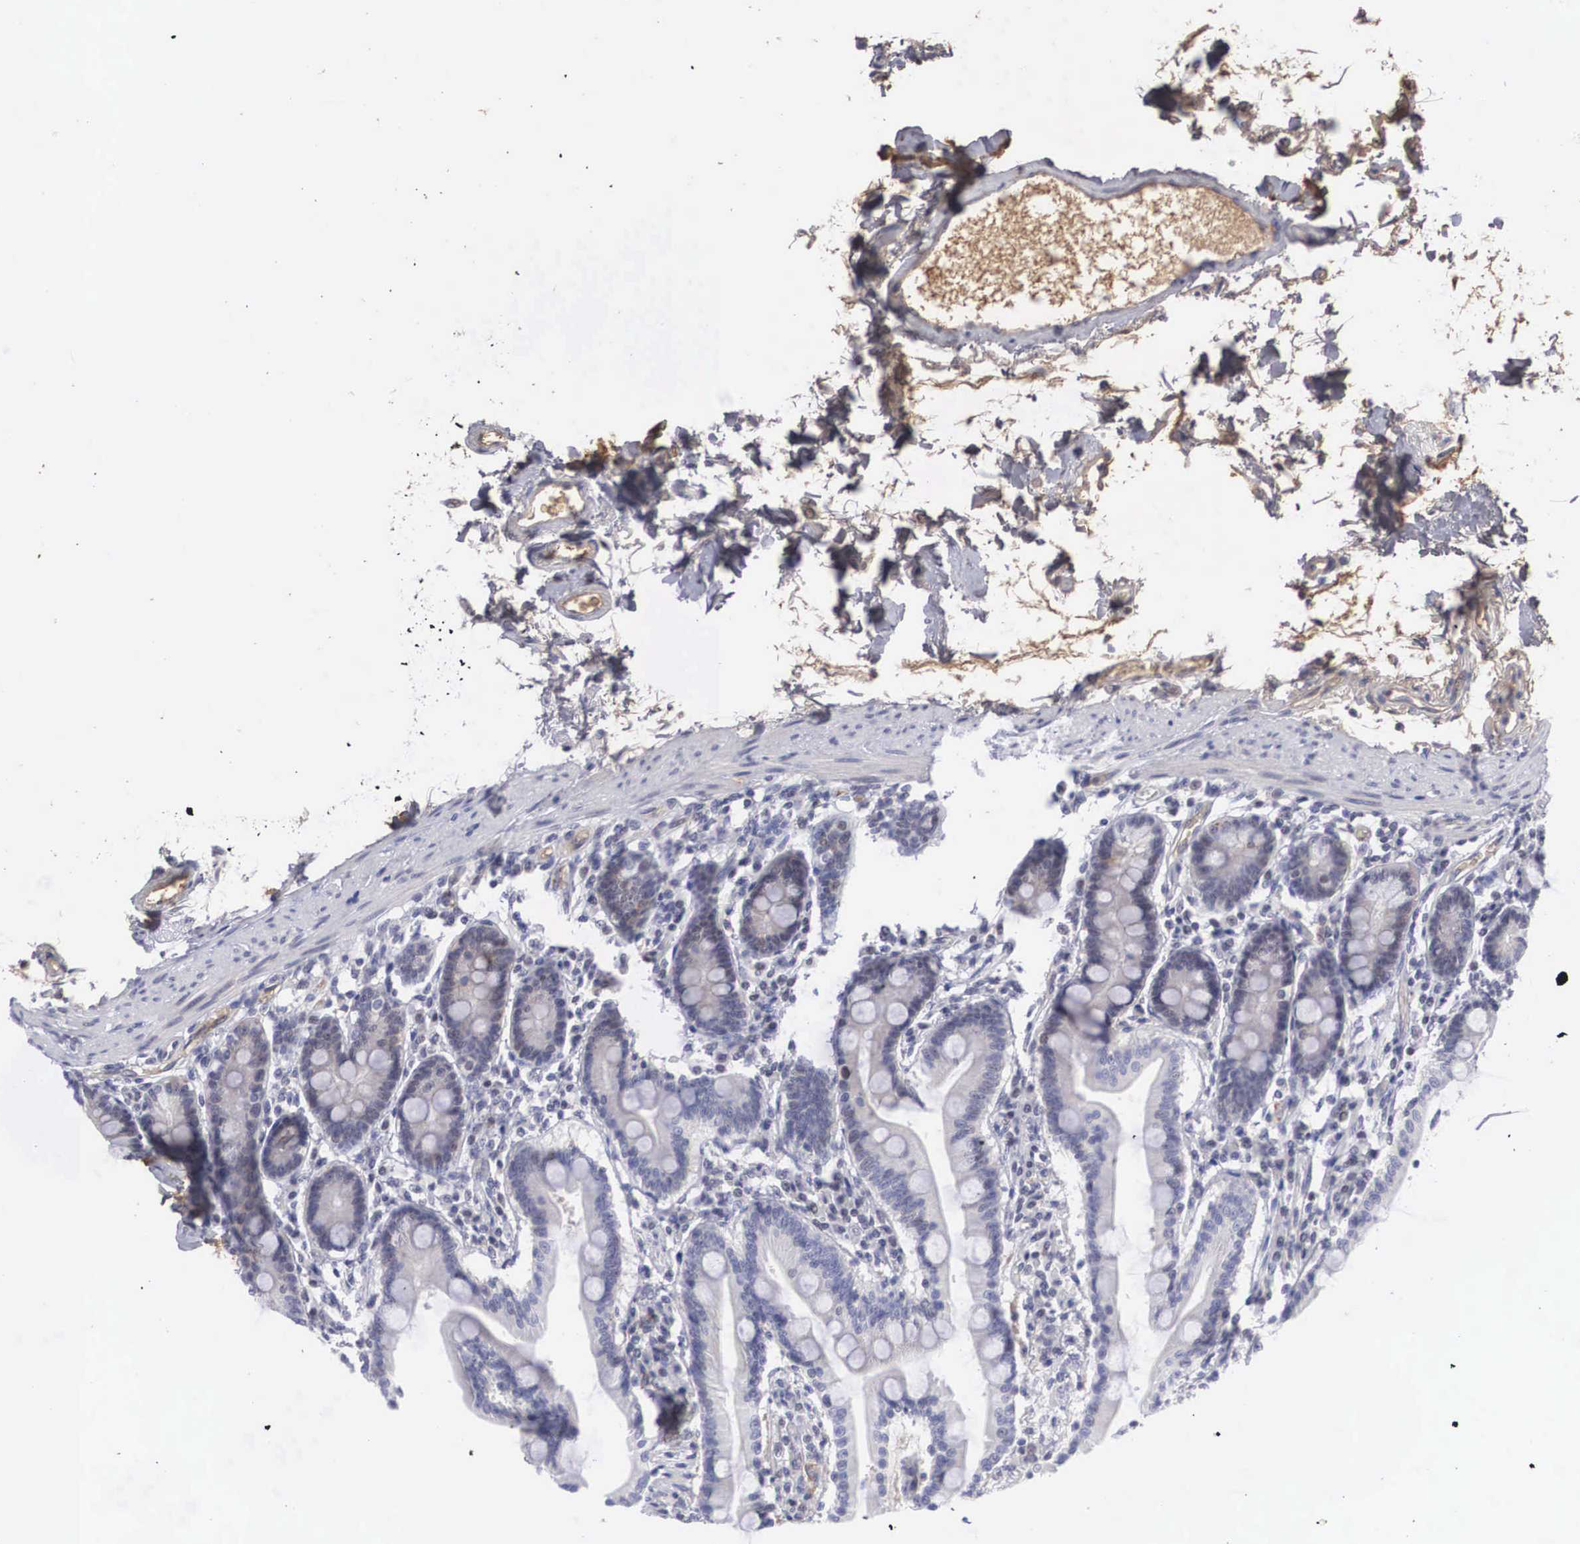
{"staining": {"intensity": "negative", "quantity": "none", "location": "none"}, "tissue": "duodenum", "cell_type": "Glandular cells", "image_type": "normal", "snomed": [{"axis": "morphology", "description": "Normal tissue, NOS"}, {"axis": "topography", "description": "Duodenum"}], "caption": "This is an IHC image of unremarkable human duodenum. There is no positivity in glandular cells.", "gene": "RBPJ", "patient": {"sex": "female", "age": 77}}